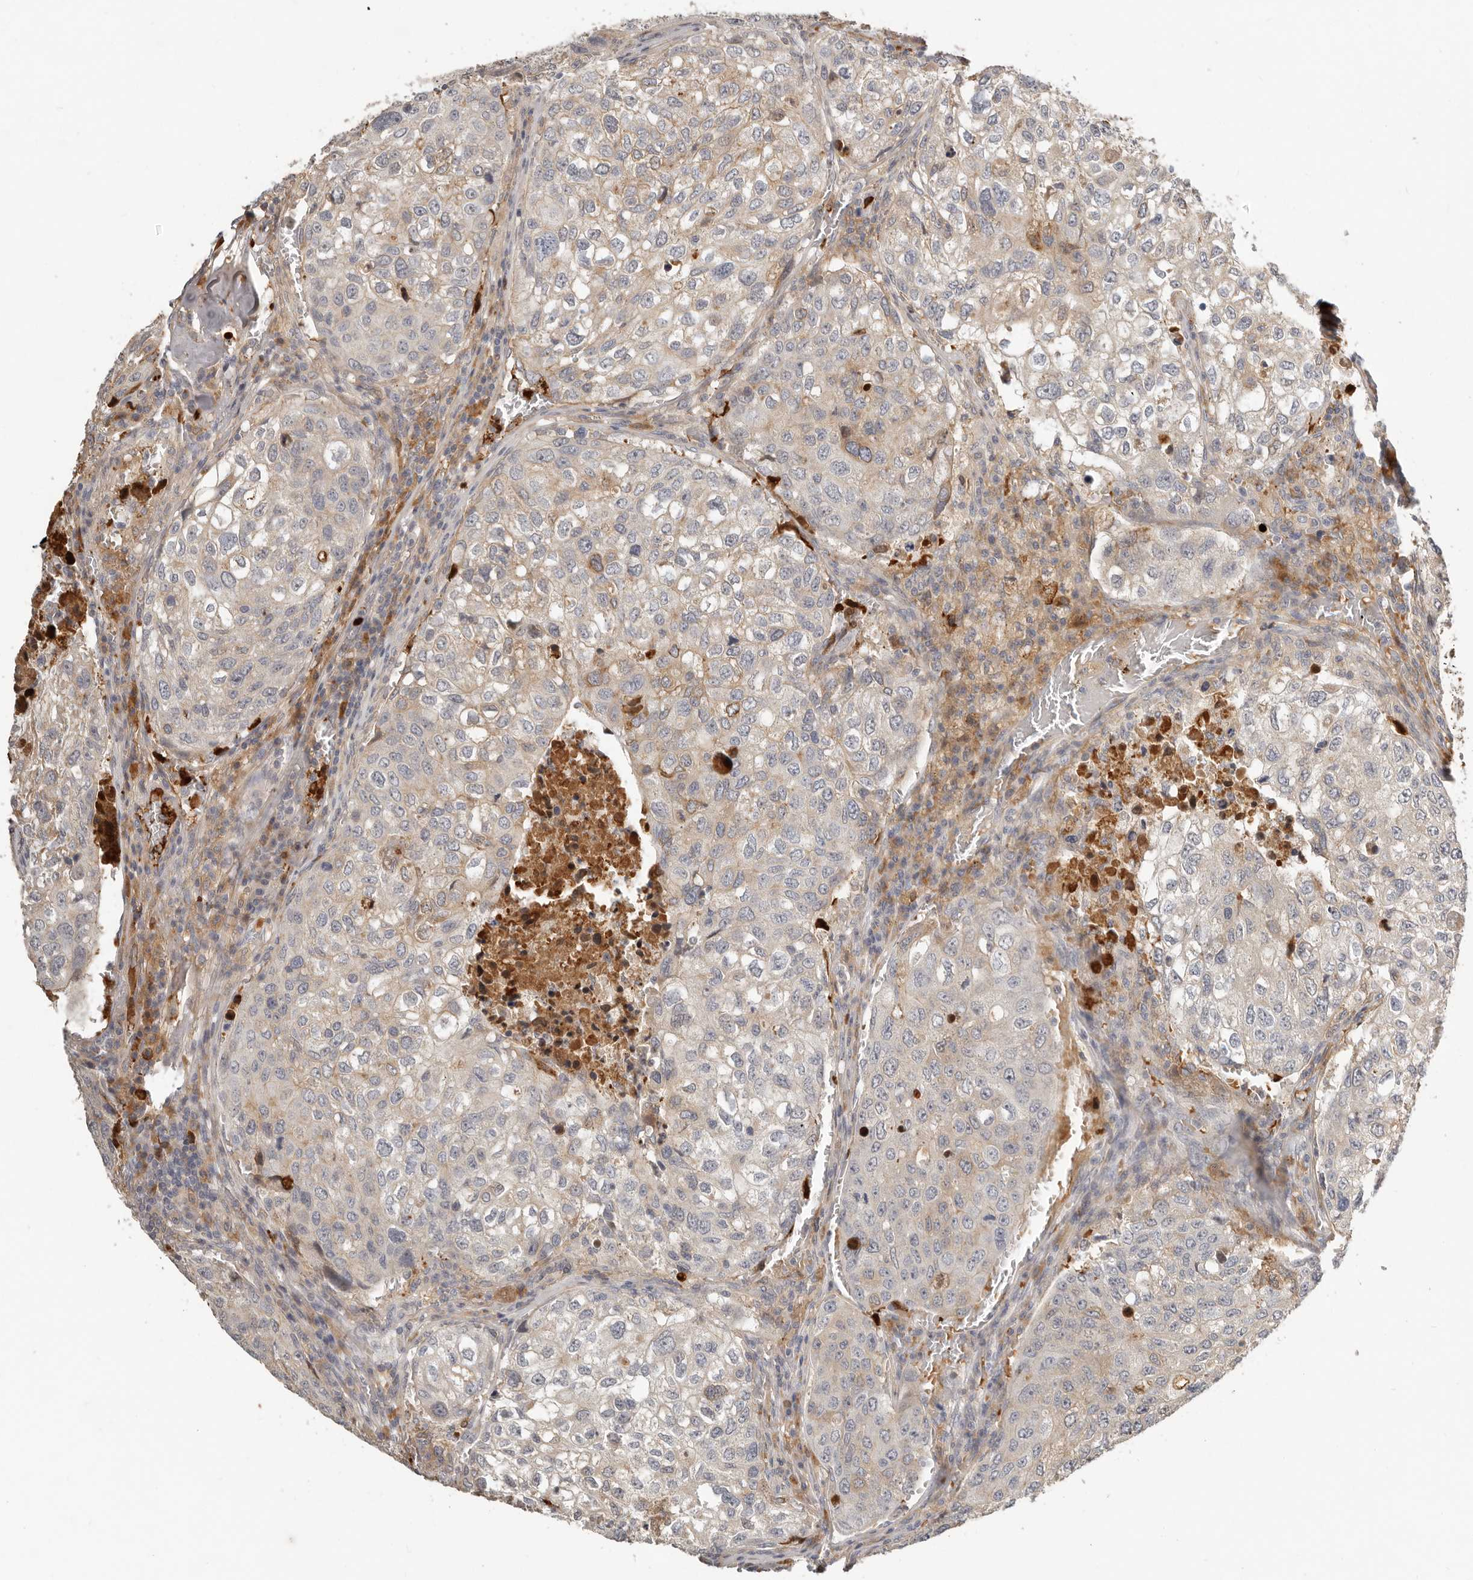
{"staining": {"intensity": "weak", "quantity": "<25%", "location": "cytoplasmic/membranous"}, "tissue": "urothelial cancer", "cell_type": "Tumor cells", "image_type": "cancer", "snomed": [{"axis": "morphology", "description": "Urothelial carcinoma, High grade"}, {"axis": "topography", "description": "Lymph node"}, {"axis": "topography", "description": "Urinary bladder"}], "caption": "High magnification brightfield microscopy of urothelial cancer stained with DAB (brown) and counterstained with hematoxylin (blue): tumor cells show no significant positivity.", "gene": "MTFR2", "patient": {"sex": "male", "age": 51}}